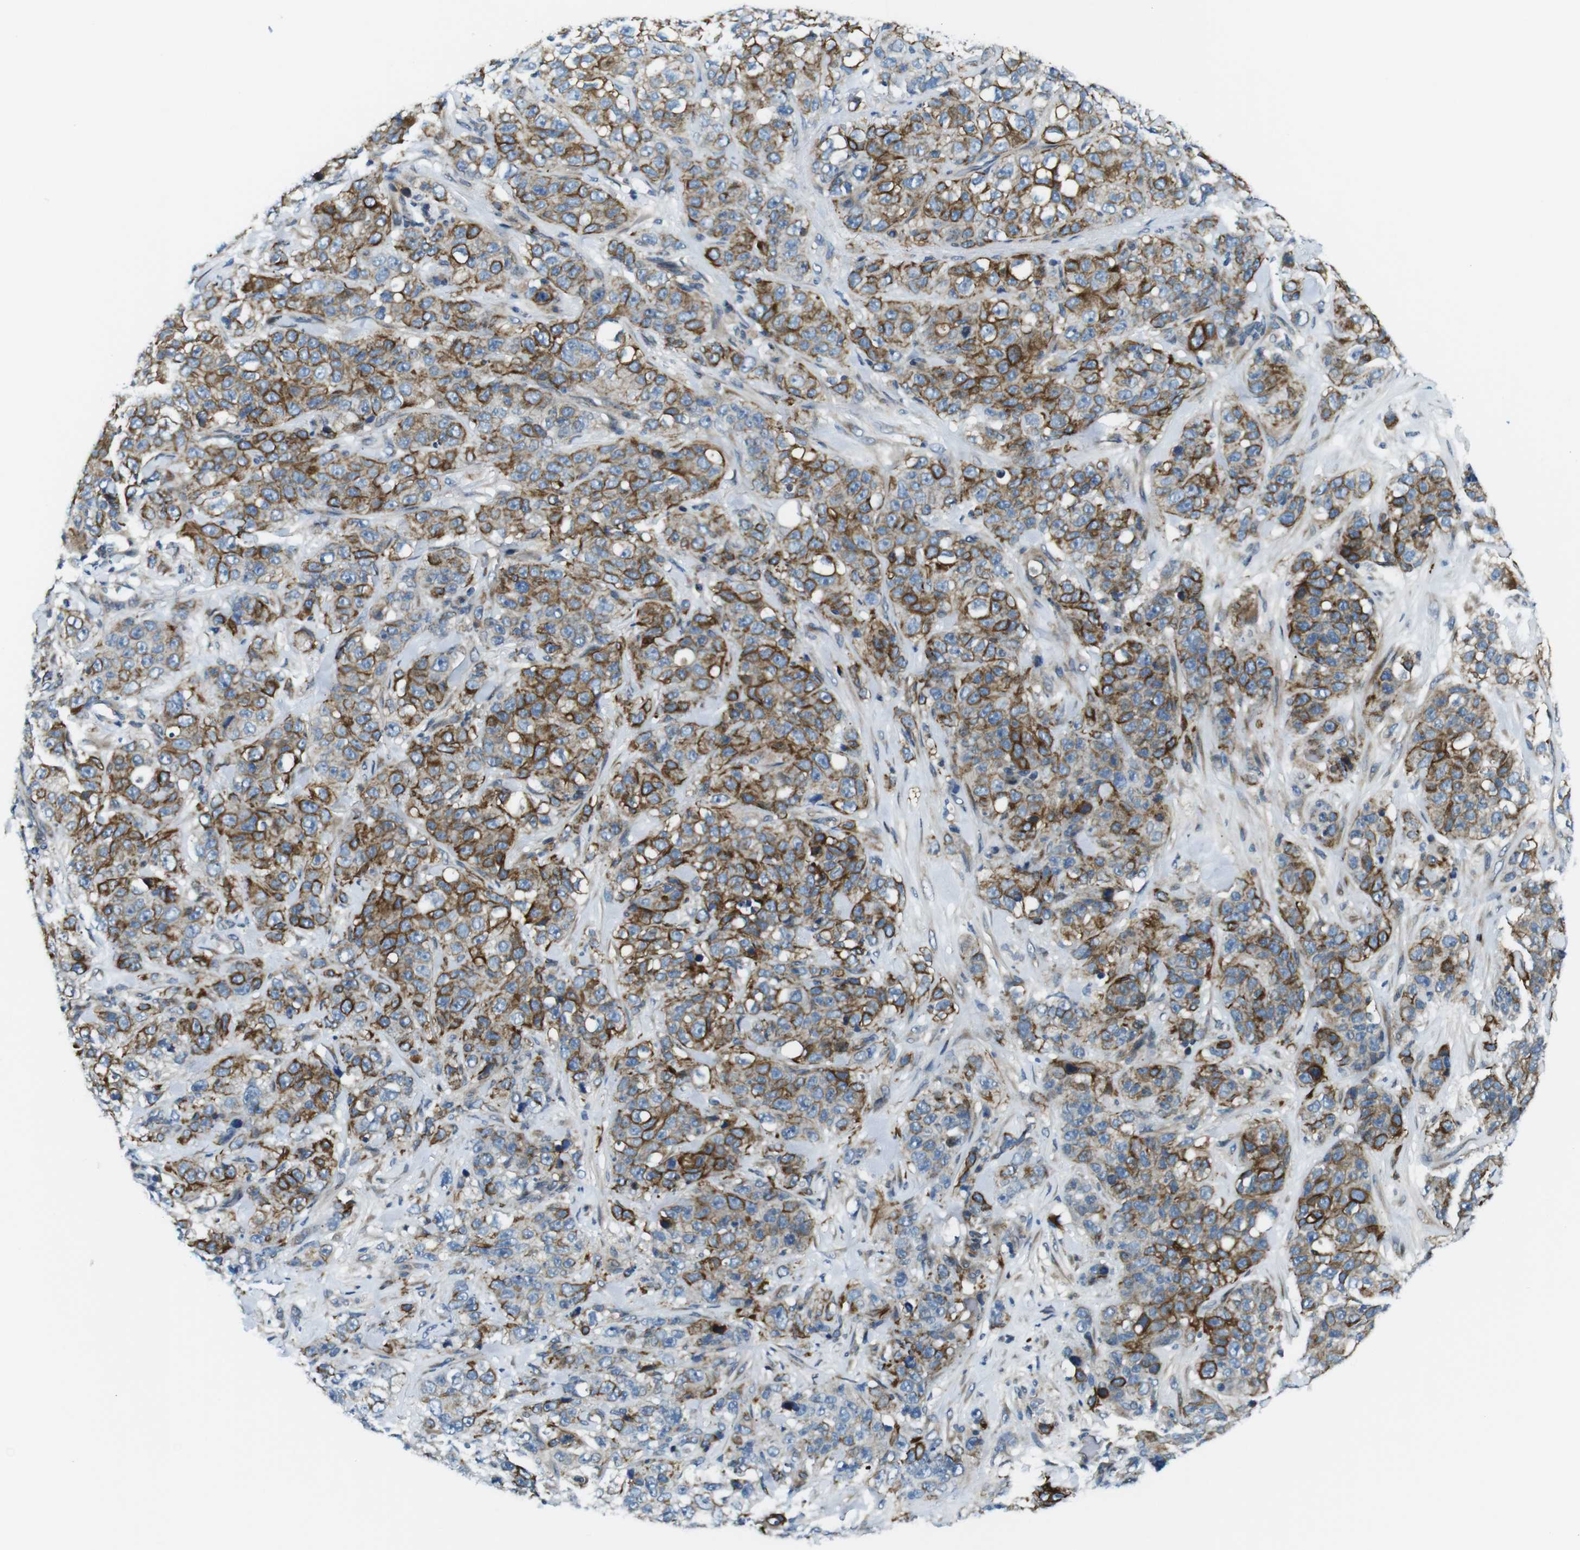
{"staining": {"intensity": "moderate", "quantity": "25%-75%", "location": "cytoplasmic/membranous"}, "tissue": "stomach cancer", "cell_type": "Tumor cells", "image_type": "cancer", "snomed": [{"axis": "morphology", "description": "Adenocarcinoma, NOS"}, {"axis": "topography", "description": "Stomach"}], "caption": "Human stomach adenocarcinoma stained with a brown dye displays moderate cytoplasmic/membranous positive positivity in about 25%-75% of tumor cells.", "gene": "ZDHHC3", "patient": {"sex": "male", "age": 48}}